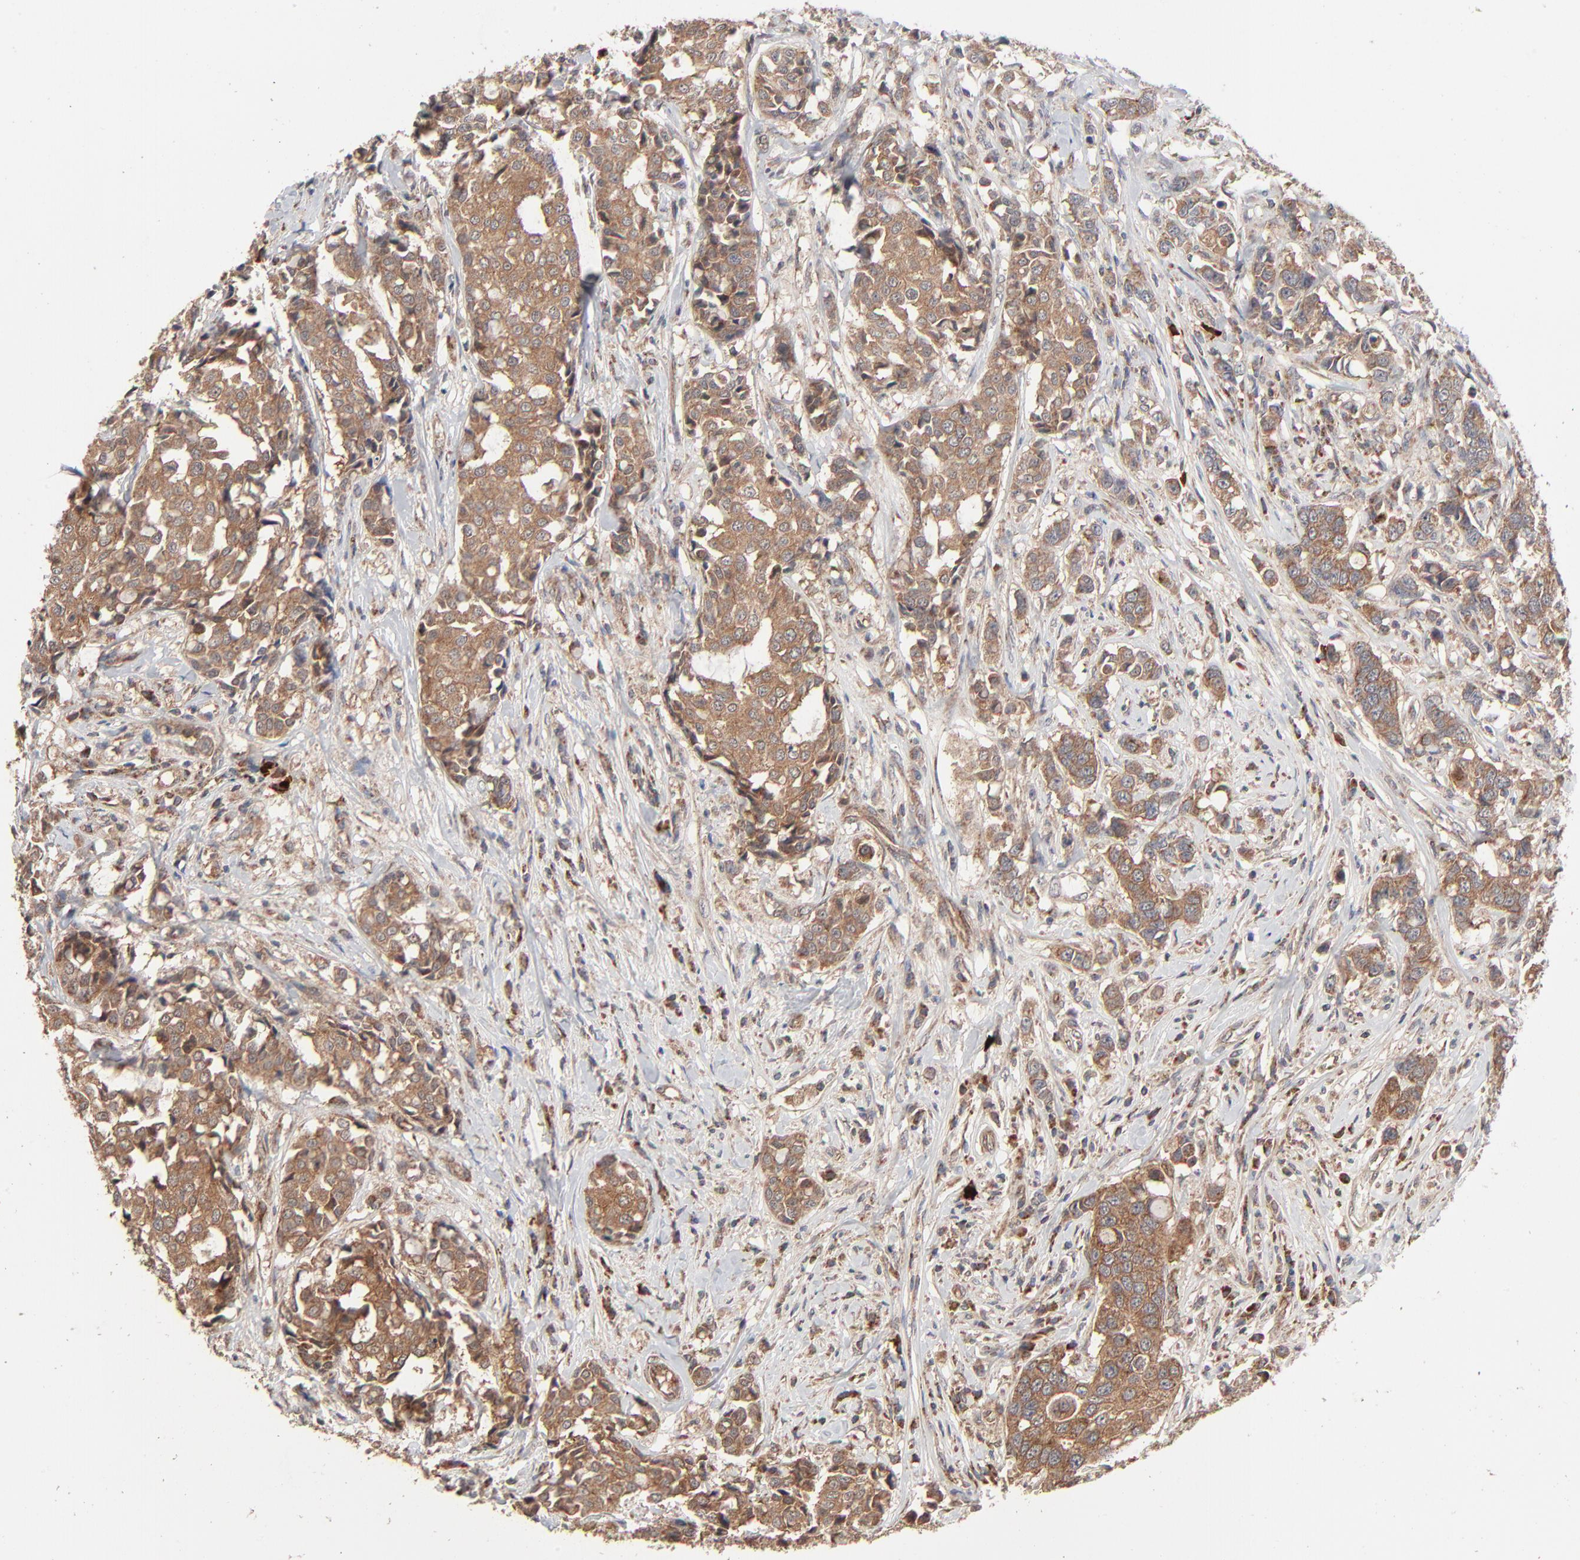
{"staining": {"intensity": "strong", "quantity": ">75%", "location": "cytoplasmic/membranous"}, "tissue": "breast cancer", "cell_type": "Tumor cells", "image_type": "cancer", "snomed": [{"axis": "morphology", "description": "Duct carcinoma"}, {"axis": "topography", "description": "Breast"}], "caption": "This photomicrograph demonstrates immunohistochemistry (IHC) staining of human breast infiltrating ductal carcinoma, with high strong cytoplasmic/membranous positivity in approximately >75% of tumor cells.", "gene": "ABLIM3", "patient": {"sex": "female", "age": 27}}